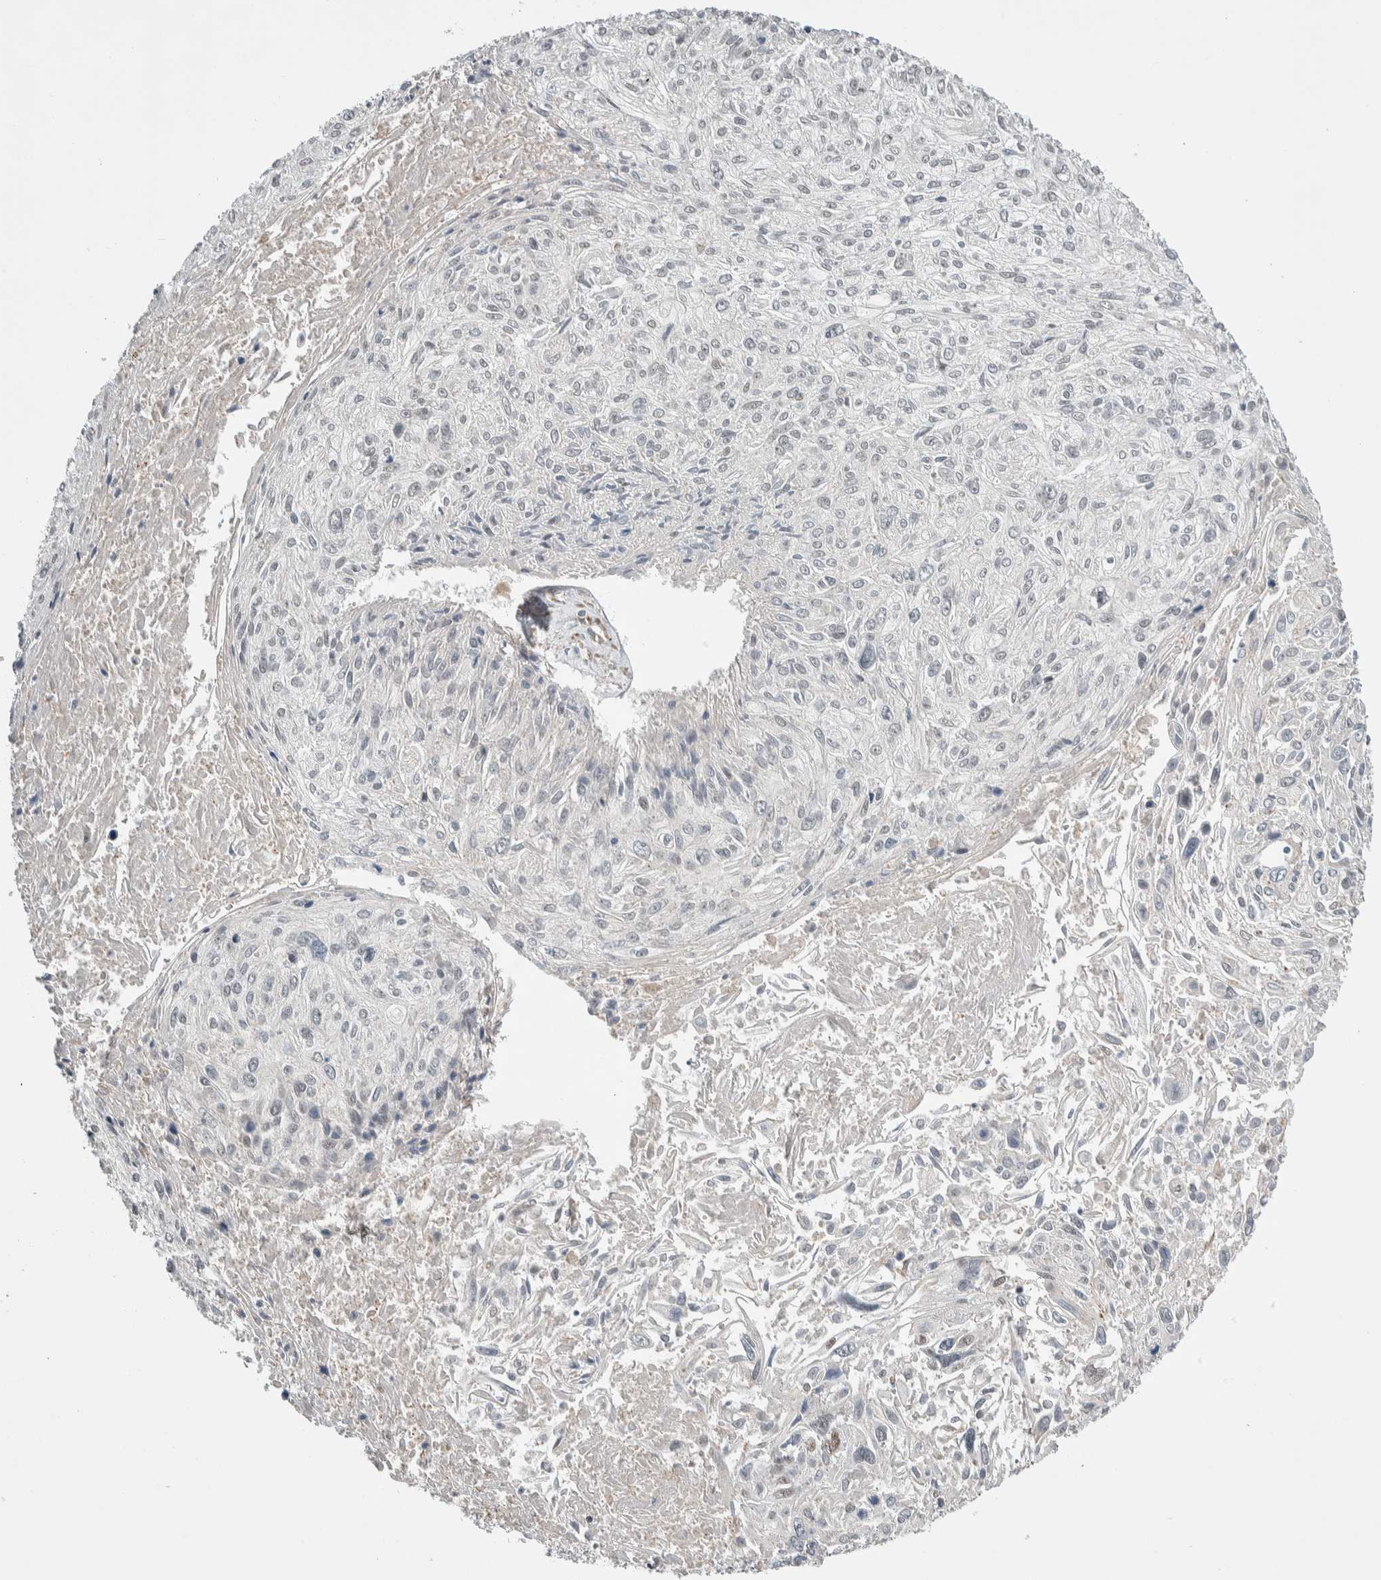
{"staining": {"intensity": "negative", "quantity": "none", "location": "none"}, "tissue": "cervical cancer", "cell_type": "Tumor cells", "image_type": "cancer", "snomed": [{"axis": "morphology", "description": "Squamous cell carcinoma, NOS"}, {"axis": "topography", "description": "Cervix"}], "caption": "The immunohistochemistry (IHC) histopathology image has no significant positivity in tumor cells of cervical squamous cell carcinoma tissue. (Stains: DAB IHC with hematoxylin counter stain, Microscopy: brightfield microscopy at high magnification).", "gene": "PRDM4", "patient": {"sex": "female", "age": 51}}